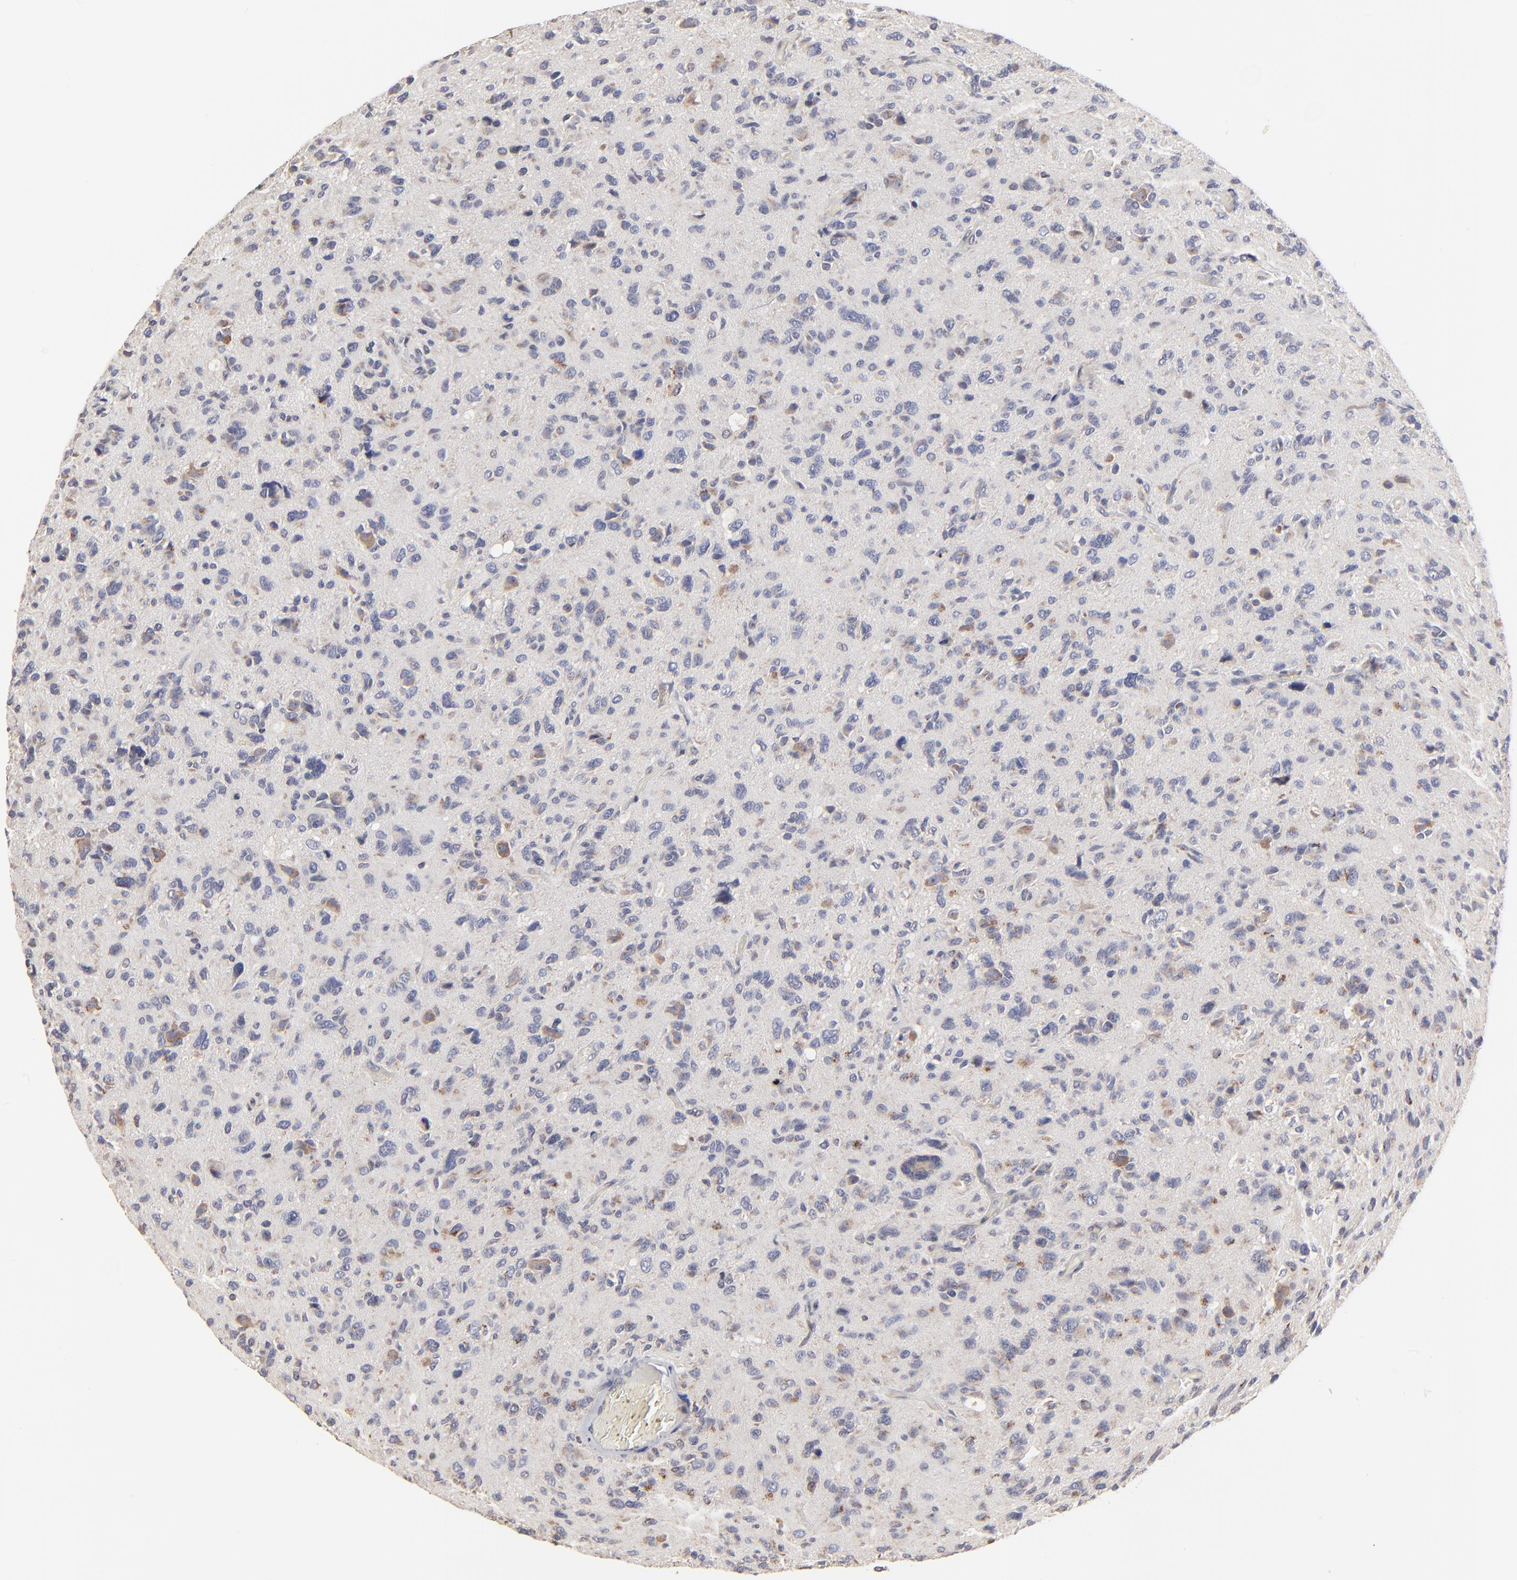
{"staining": {"intensity": "strong", "quantity": ">75%", "location": "cytoplasmic/membranous"}, "tissue": "glioma", "cell_type": "Tumor cells", "image_type": "cancer", "snomed": [{"axis": "morphology", "description": "Glioma, malignant, High grade"}, {"axis": "topography", "description": "Brain"}], "caption": "Immunohistochemistry (IHC) image of human malignant glioma (high-grade) stained for a protein (brown), which displays high levels of strong cytoplasmic/membranous expression in approximately >75% of tumor cells.", "gene": "ELP2", "patient": {"sex": "male", "age": 69}}